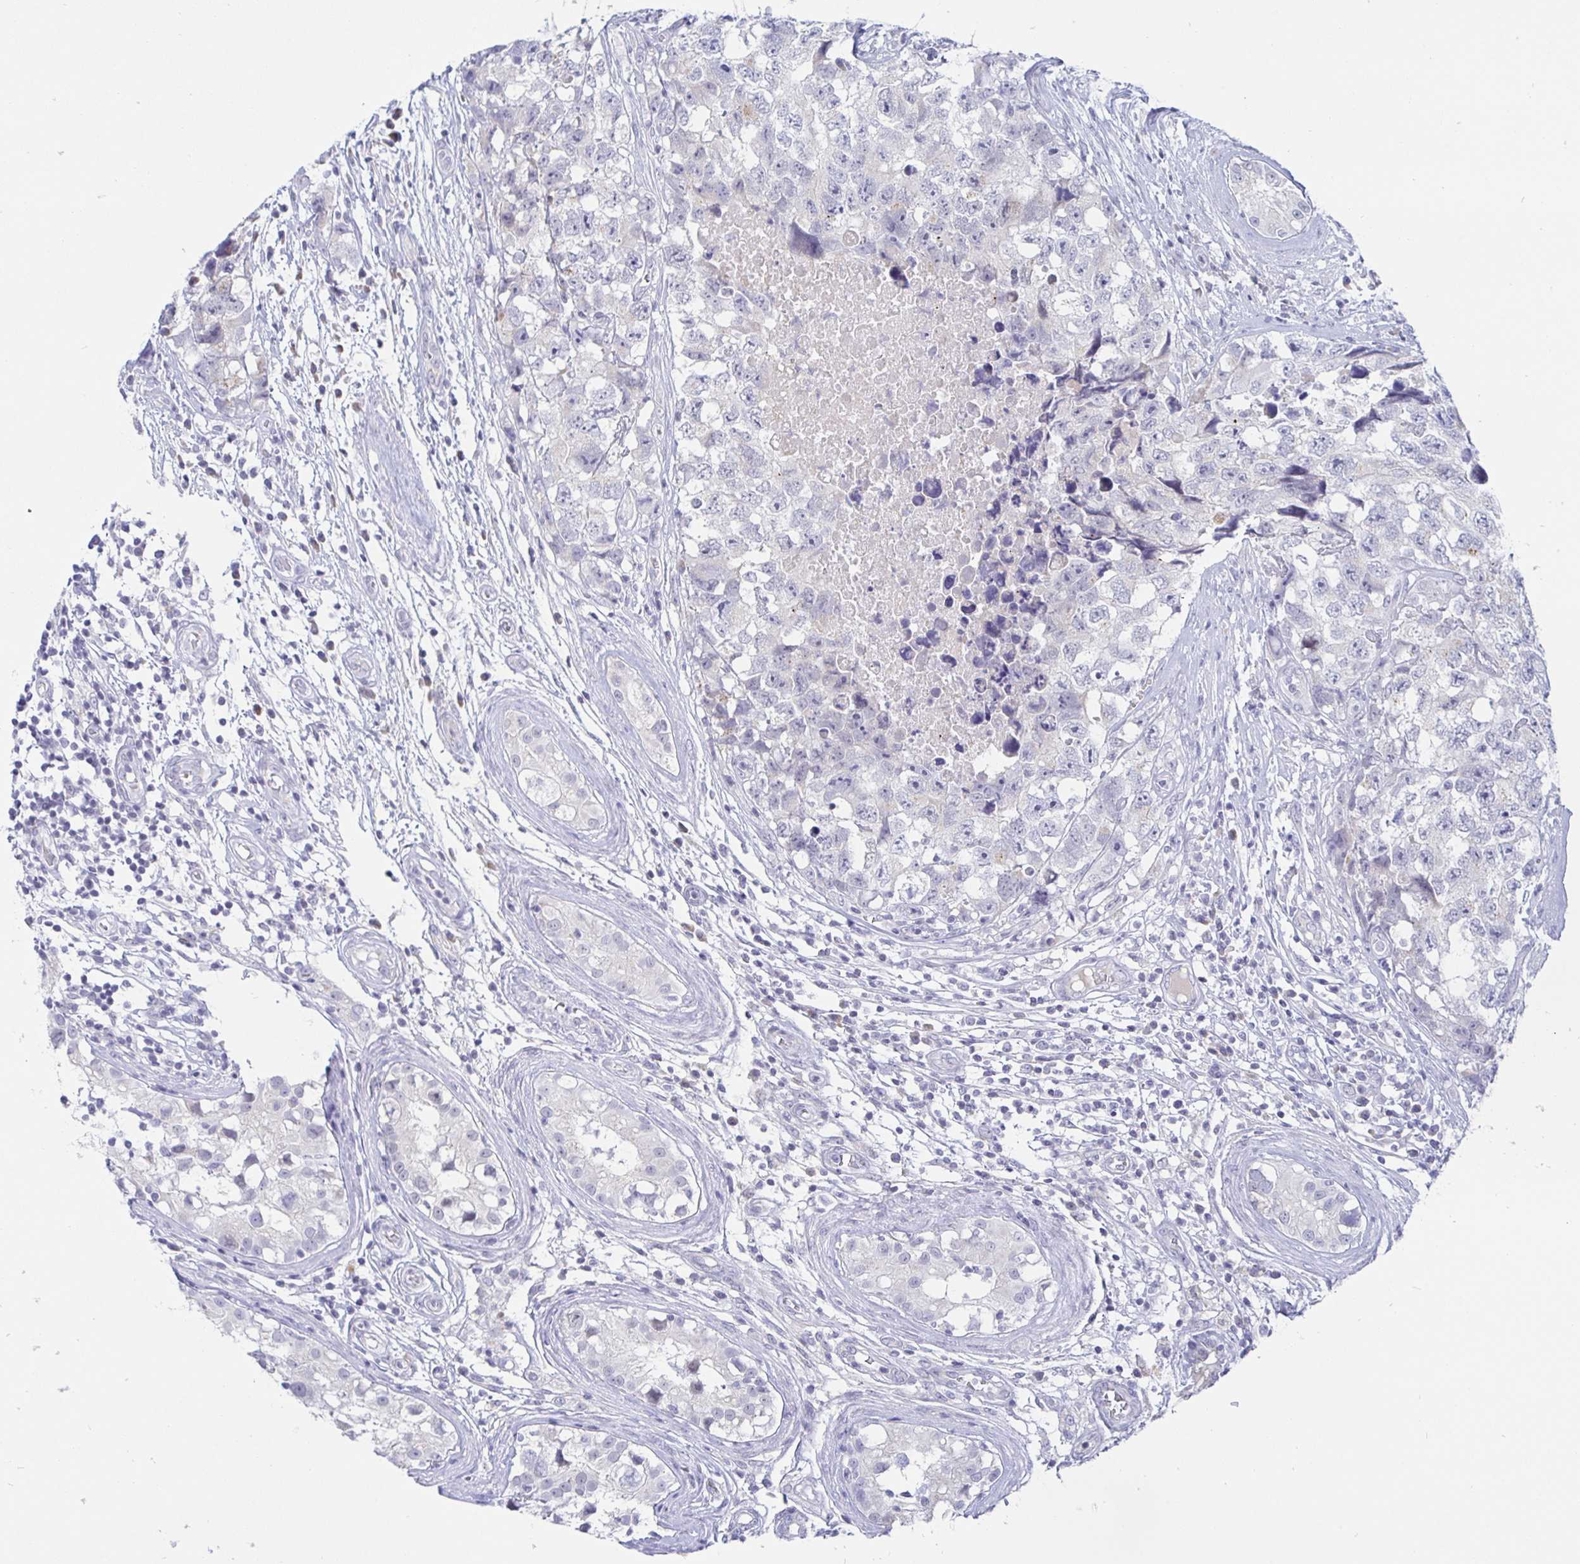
{"staining": {"intensity": "negative", "quantity": "none", "location": "none"}, "tissue": "testis cancer", "cell_type": "Tumor cells", "image_type": "cancer", "snomed": [{"axis": "morphology", "description": "Carcinoma, Embryonal, NOS"}, {"axis": "topography", "description": "Testis"}], "caption": "An image of human embryonal carcinoma (testis) is negative for staining in tumor cells. (Stains: DAB immunohistochemistry with hematoxylin counter stain, Microscopy: brightfield microscopy at high magnification).", "gene": "SIAH3", "patient": {"sex": "male", "age": 22}}